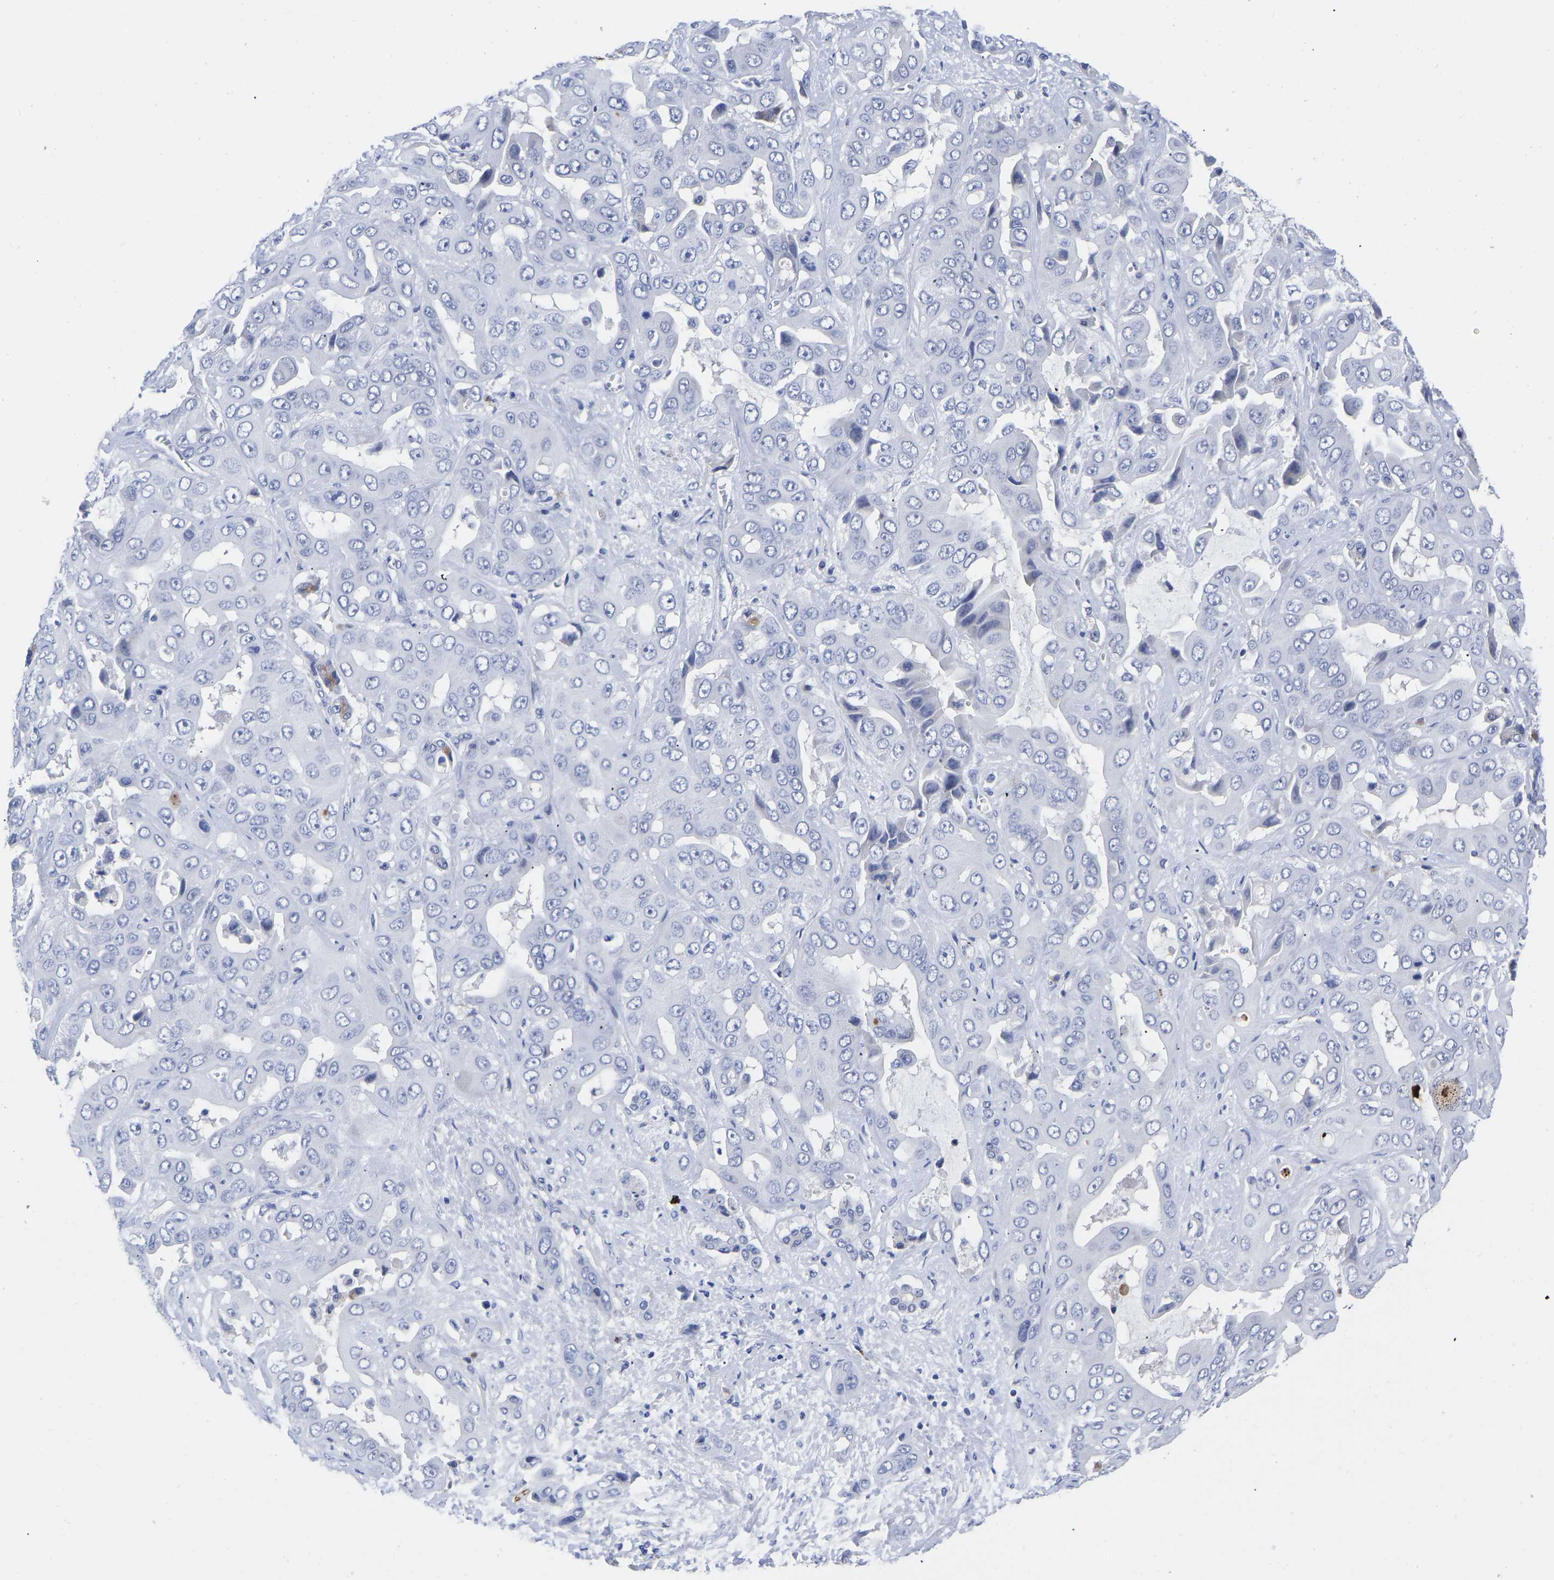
{"staining": {"intensity": "negative", "quantity": "none", "location": "none"}, "tissue": "liver cancer", "cell_type": "Tumor cells", "image_type": "cancer", "snomed": [{"axis": "morphology", "description": "Cholangiocarcinoma"}, {"axis": "topography", "description": "Liver"}], "caption": "The photomicrograph reveals no staining of tumor cells in liver cancer.", "gene": "GPA33", "patient": {"sex": "female", "age": 52}}